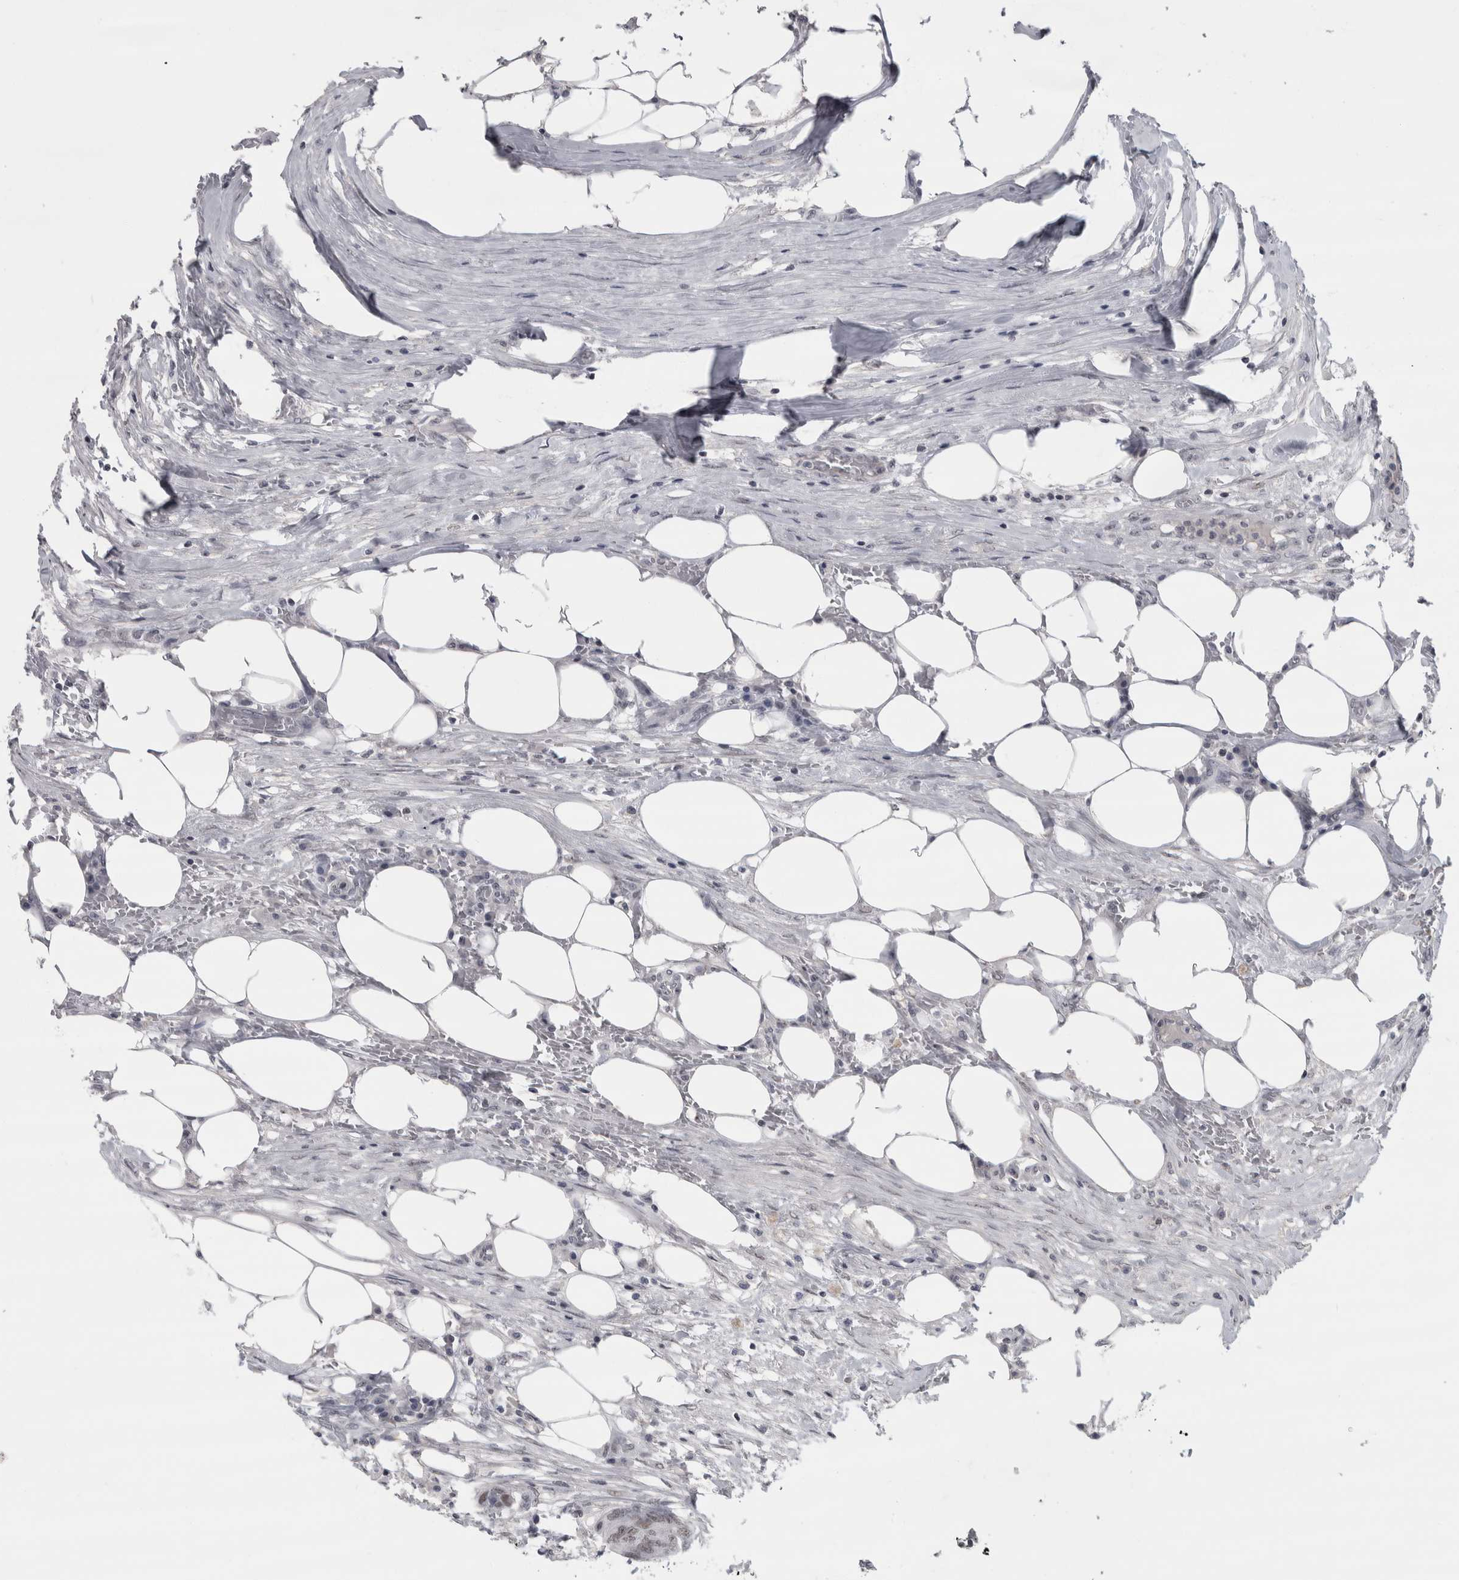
{"staining": {"intensity": "weak", "quantity": ">75%", "location": "nuclear"}, "tissue": "colorectal cancer", "cell_type": "Tumor cells", "image_type": "cancer", "snomed": [{"axis": "morphology", "description": "Adenocarcinoma, NOS"}, {"axis": "topography", "description": "Colon"}], "caption": "Immunohistochemical staining of adenocarcinoma (colorectal) demonstrates low levels of weak nuclear expression in about >75% of tumor cells. Using DAB (3,3'-diaminobenzidine) (brown) and hematoxylin (blue) stains, captured at high magnification using brightfield microscopy.", "gene": "ARID4B", "patient": {"sex": "male", "age": 56}}